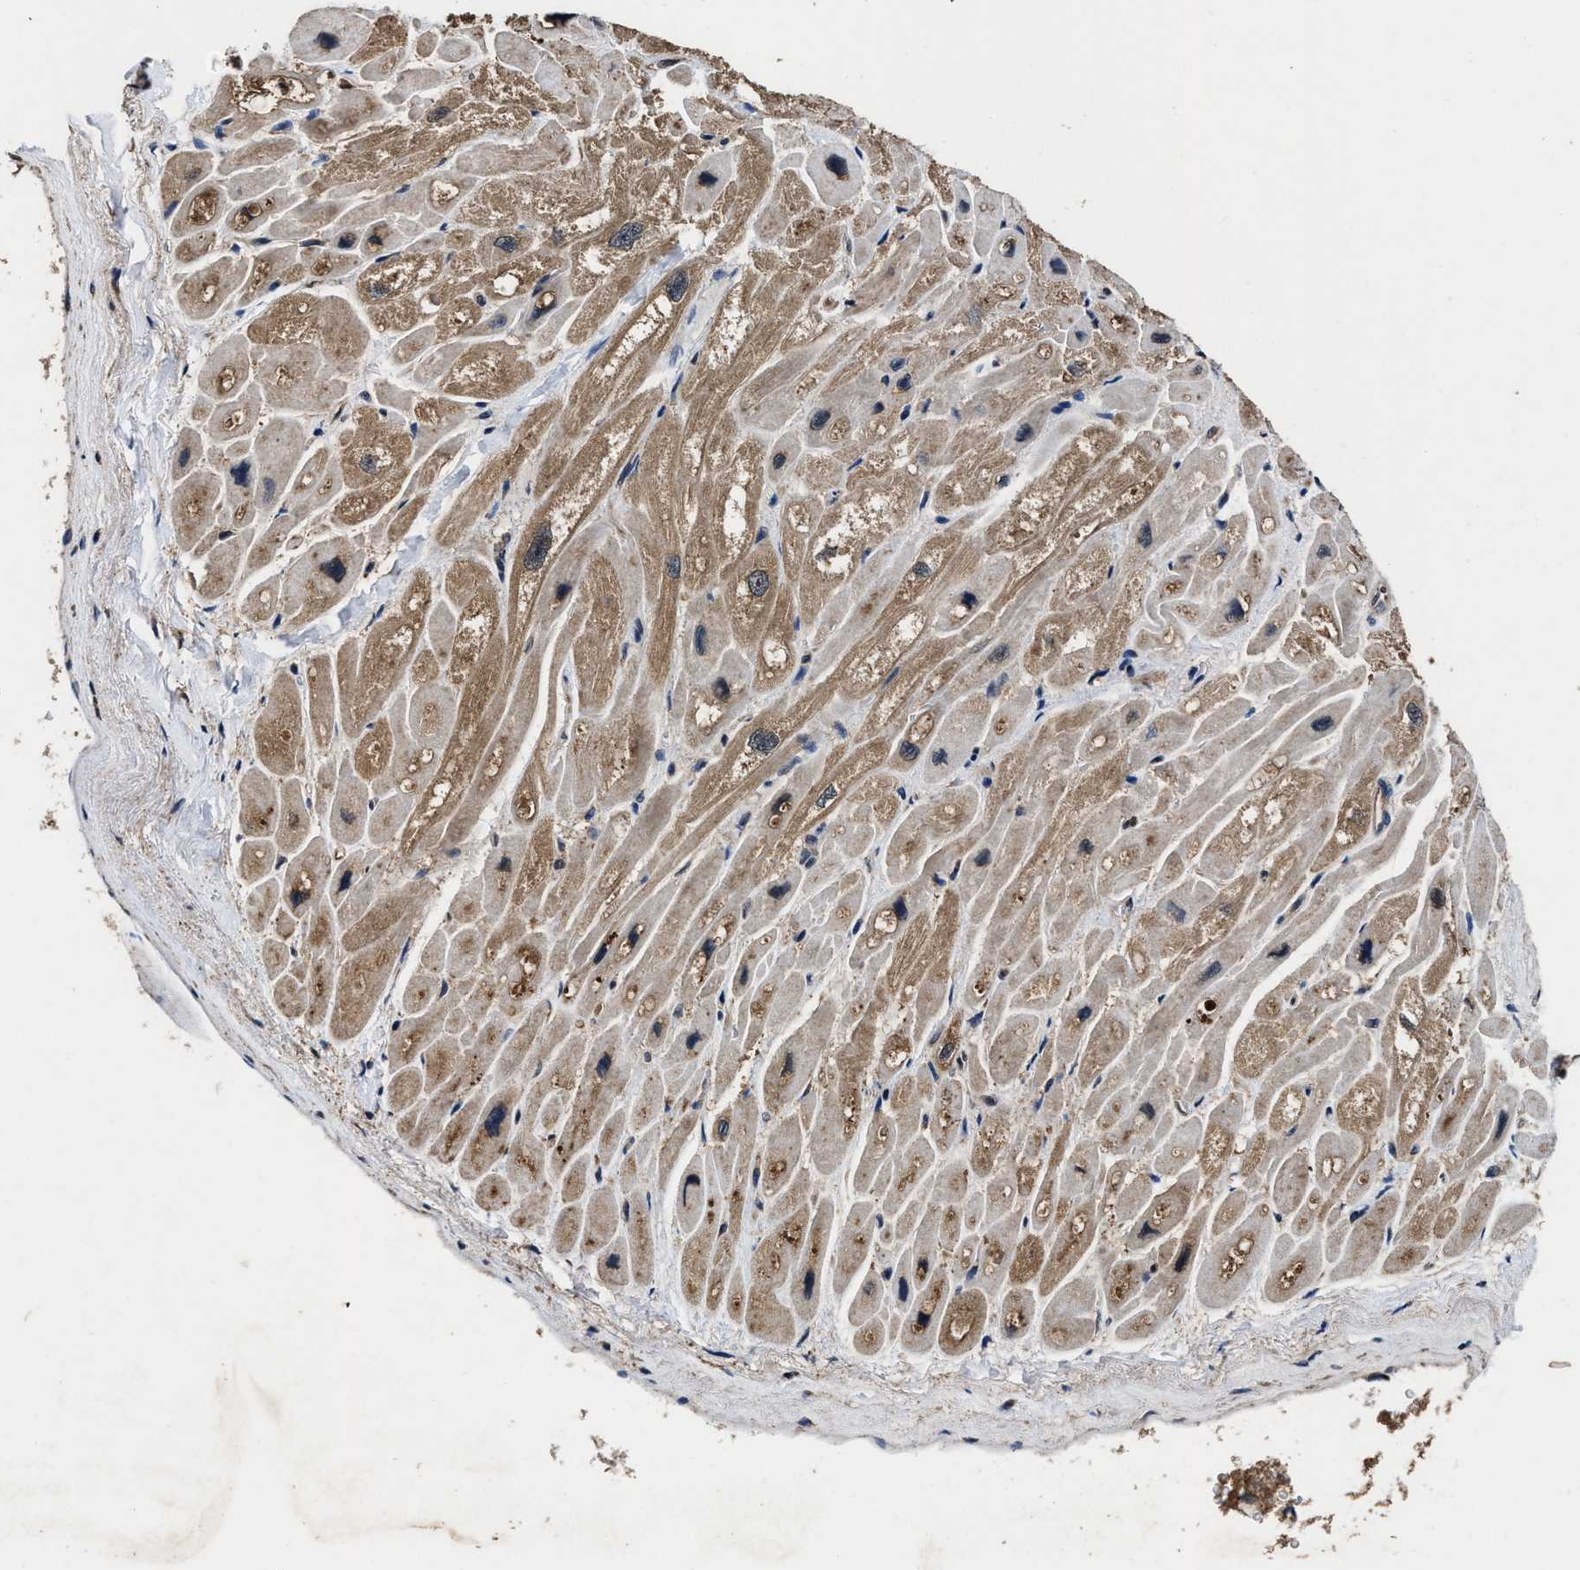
{"staining": {"intensity": "moderate", "quantity": ">75%", "location": "cytoplasmic/membranous"}, "tissue": "heart muscle", "cell_type": "Cardiomyocytes", "image_type": "normal", "snomed": [{"axis": "morphology", "description": "Normal tissue, NOS"}, {"axis": "topography", "description": "Heart"}], "caption": "An immunohistochemistry (IHC) image of normal tissue is shown. Protein staining in brown highlights moderate cytoplasmic/membranous positivity in heart muscle within cardiomyocytes.", "gene": "EBAG9", "patient": {"sex": "male", "age": 49}}